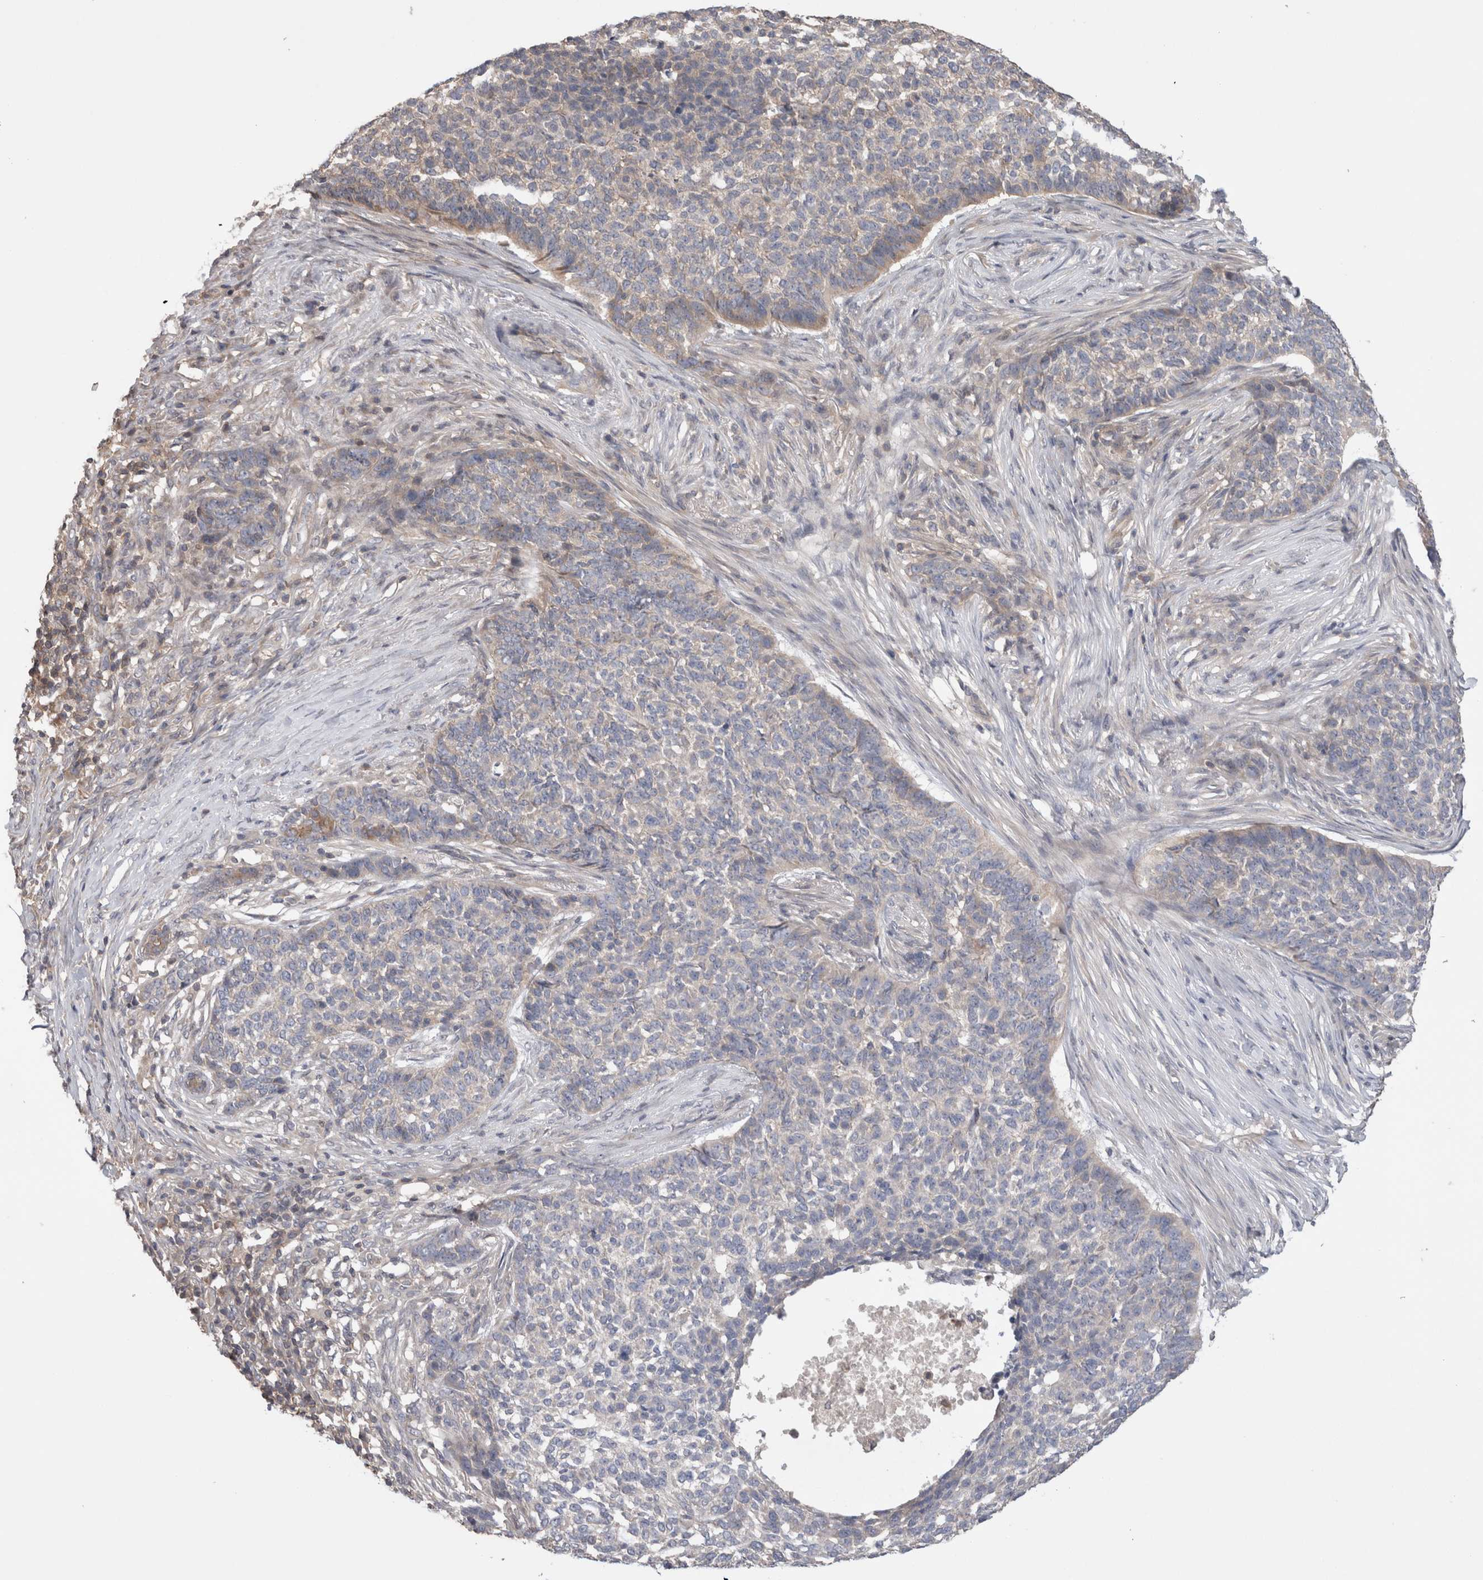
{"staining": {"intensity": "weak", "quantity": "<25%", "location": "cytoplasmic/membranous"}, "tissue": "skin cancer", "cell_type": "Tumor cells", "image_type": "cancer", "snomed": [{"axis": "morphology", "description": "Basal cell carcinoma"}, {"axis": "topography", "description": "Skin"}], "caption": "This is an IHC image of basal cell carcinoma (skin). There is no positivity in tumor cells.", "gene": "OTOR", "patient": {"sex": "male", "age": 85}}